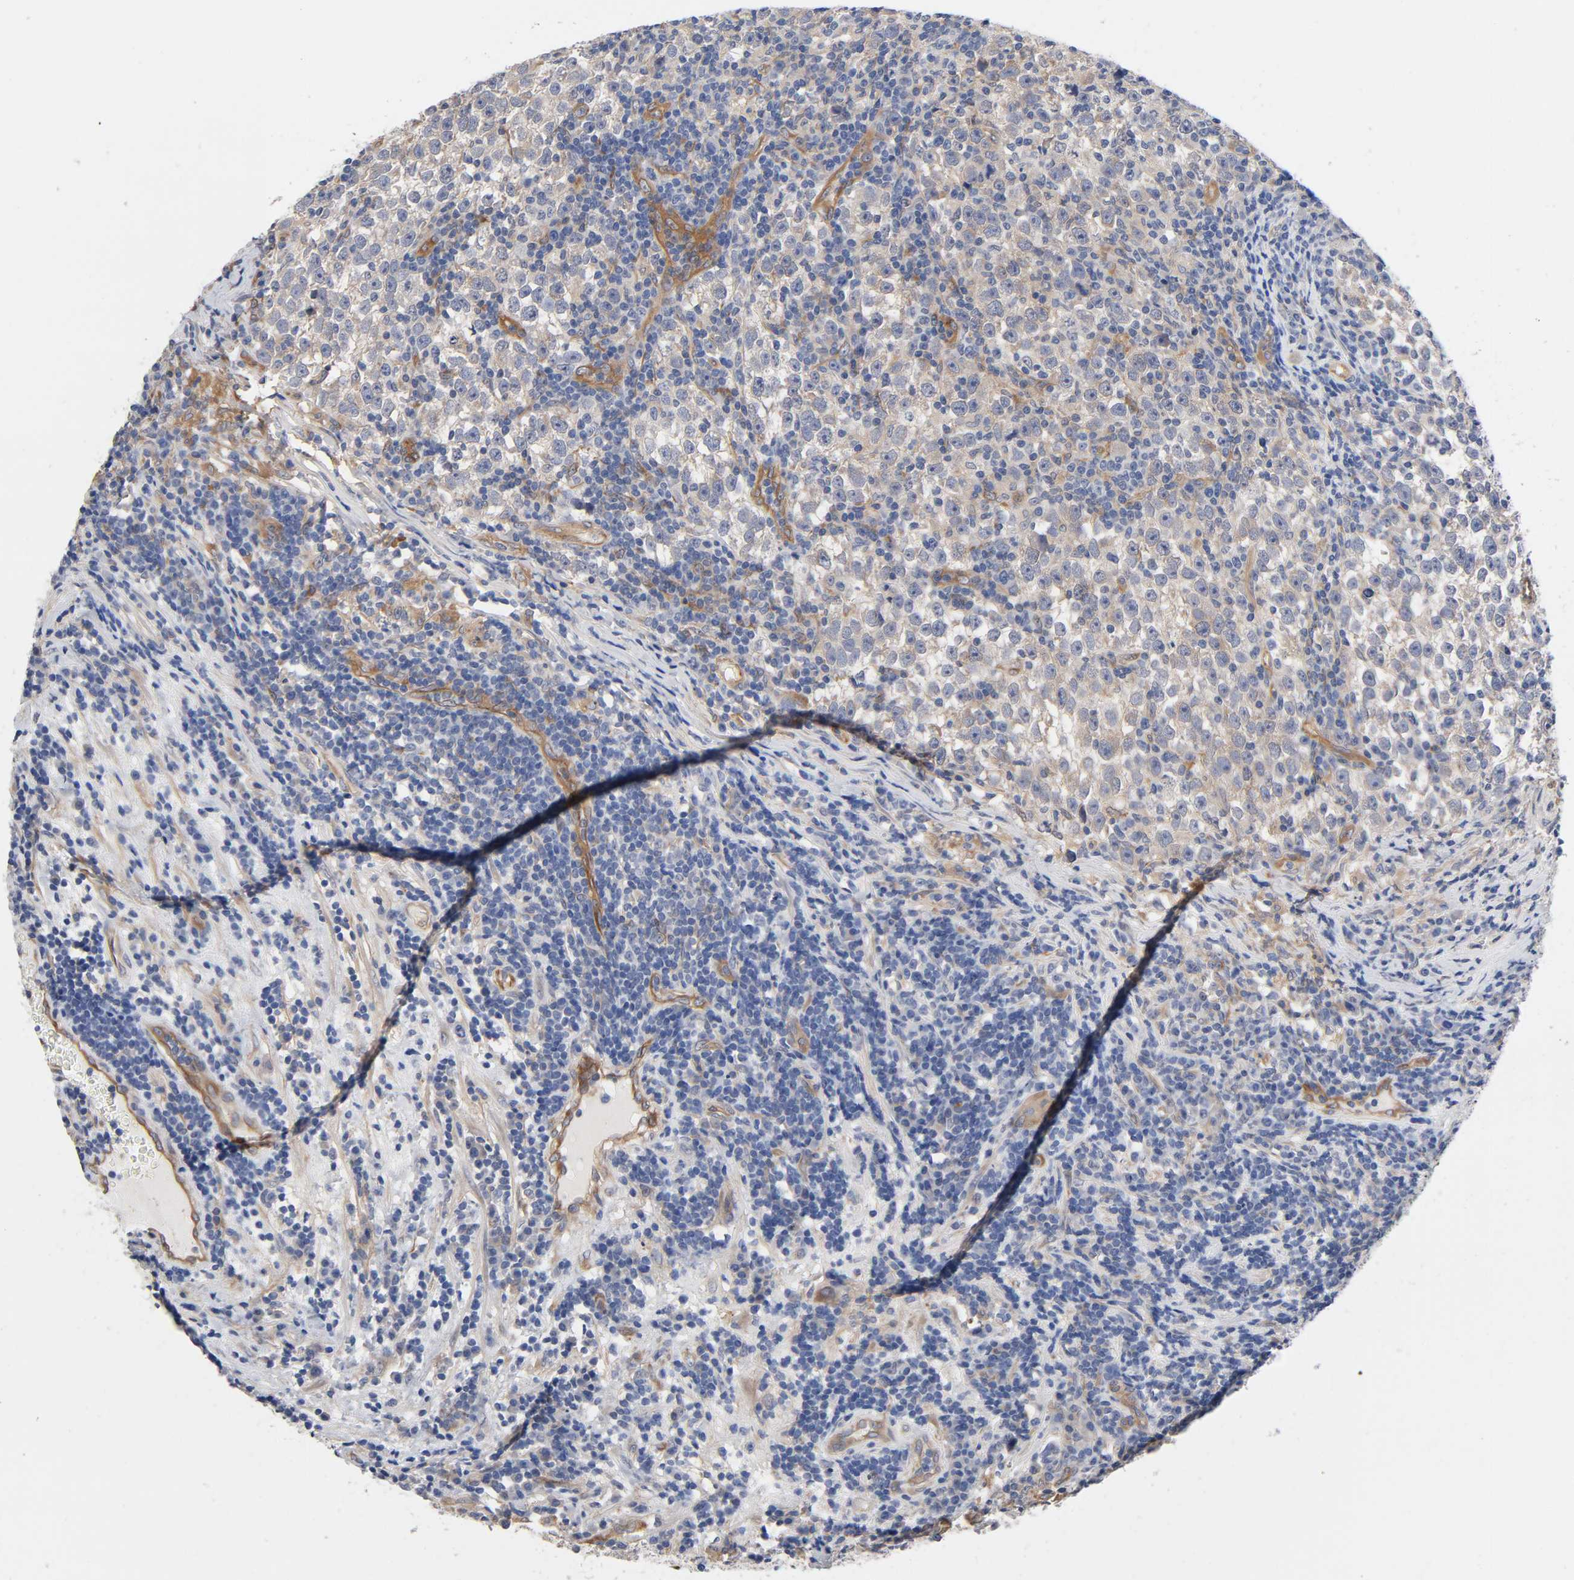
{"staining": {"intensity": "negative", "quantity": "none", "location": "none"}, "tissue": "testis cancer", "cell_type": "Tumor cells", "image_type": "cancer", "snomed": [{"axis": "morphology", "description": "Seminoma, NOS"}, {"axis": "topography", "description": "Testis"}], "caption": "Testis cancer was stained to show a protein in brown. There is no significant positivity in tumor cells.", "gene": "RAB13", "patient": {"sex": "male", "age": 43}}